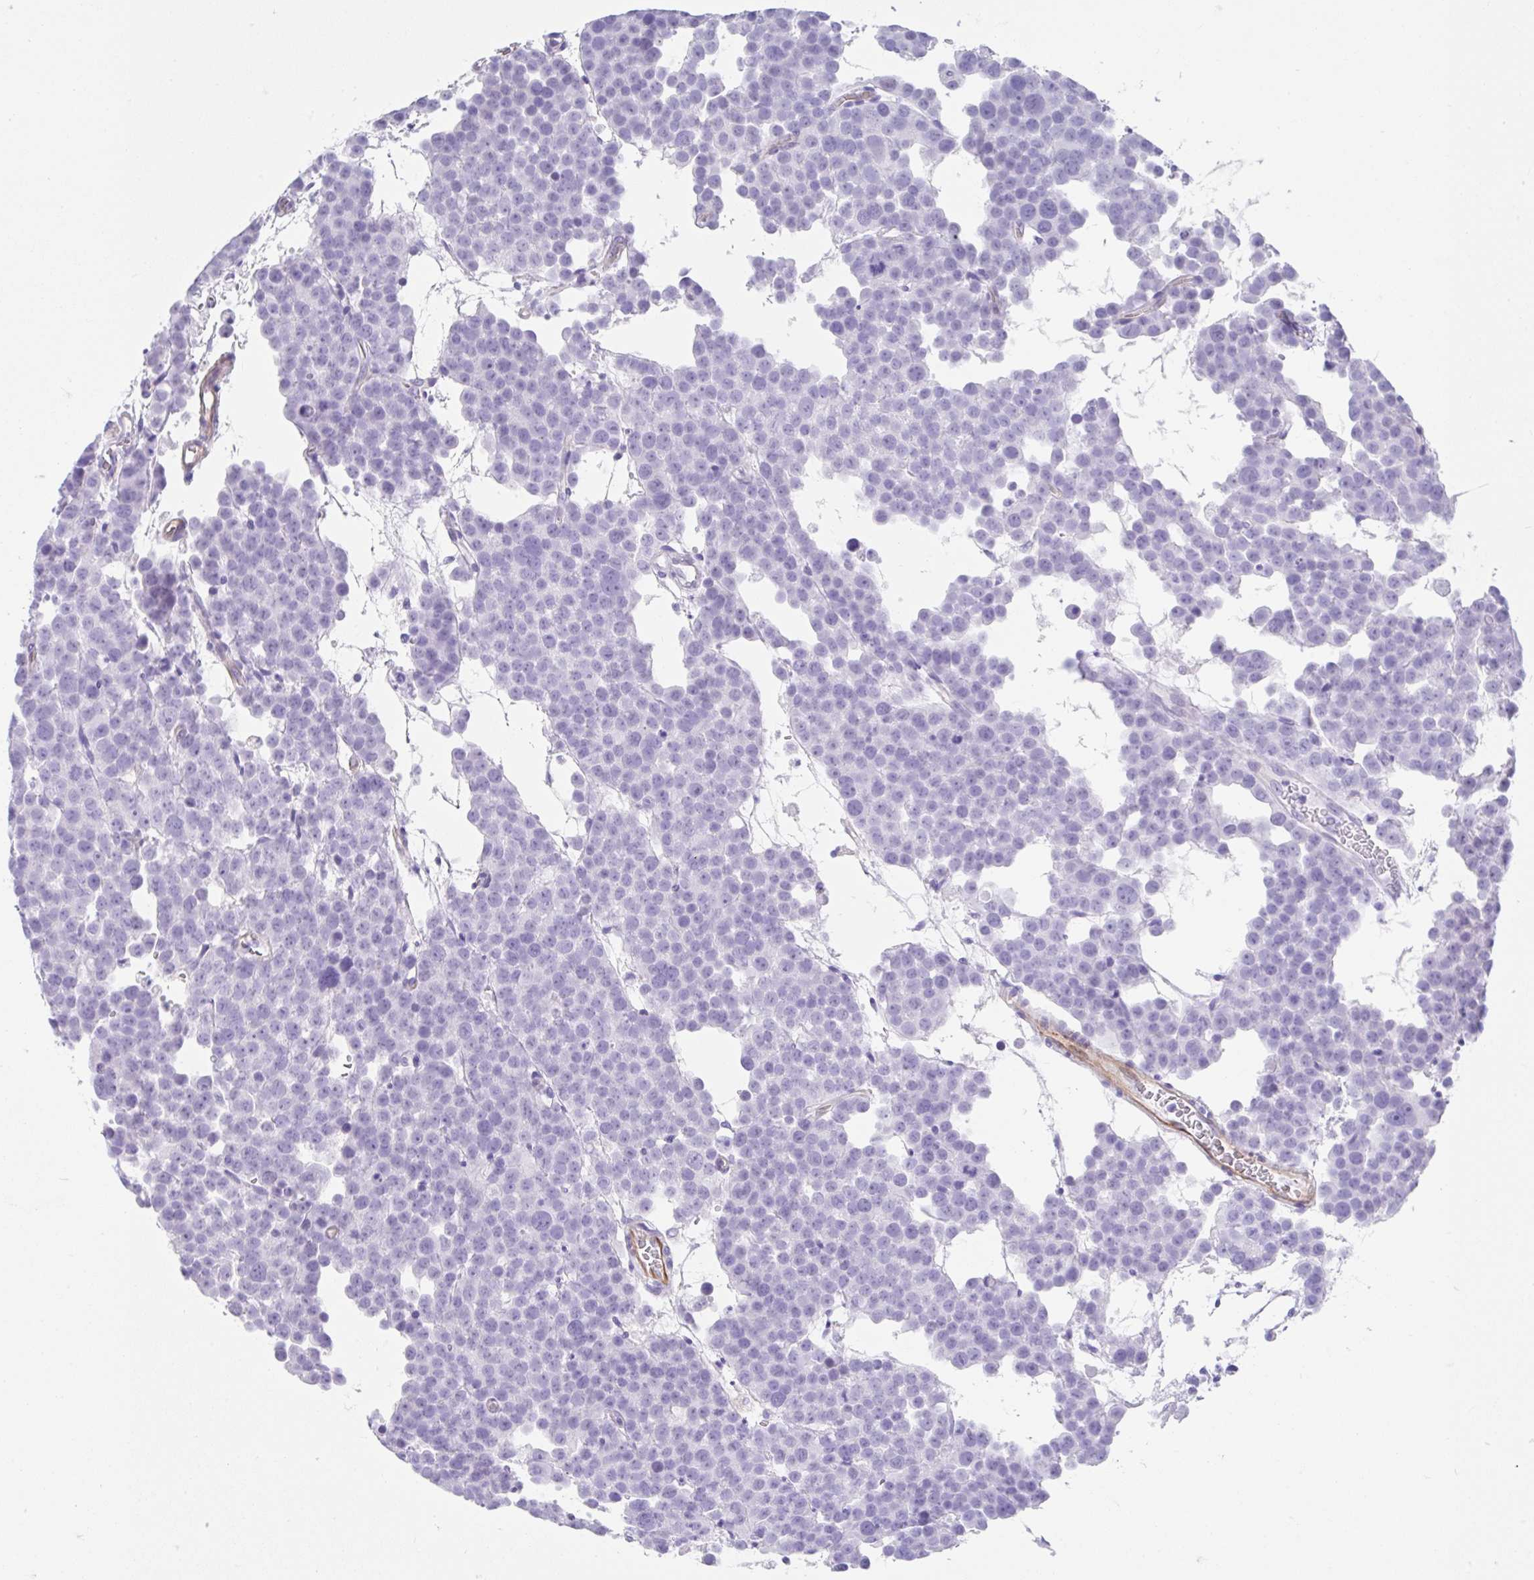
{"staining": {"intensity": "negative", "quantity": "none", "location": "none"}, "tissue": "testis cancer", "cell_type": "Tumor cells", "image_type": "cancer", "snomed": [{"axis": "morphology", "description": "Seminoma, NOS"}, {"axis": "topography", "description": "Testis"}], "caption": "Immunohistochemistry (IHC) of seminoma (testis) demonstrates no expression in tumor cells.", "gene": "FAM107A", "patient": {"sex": "male", "age": 71}}